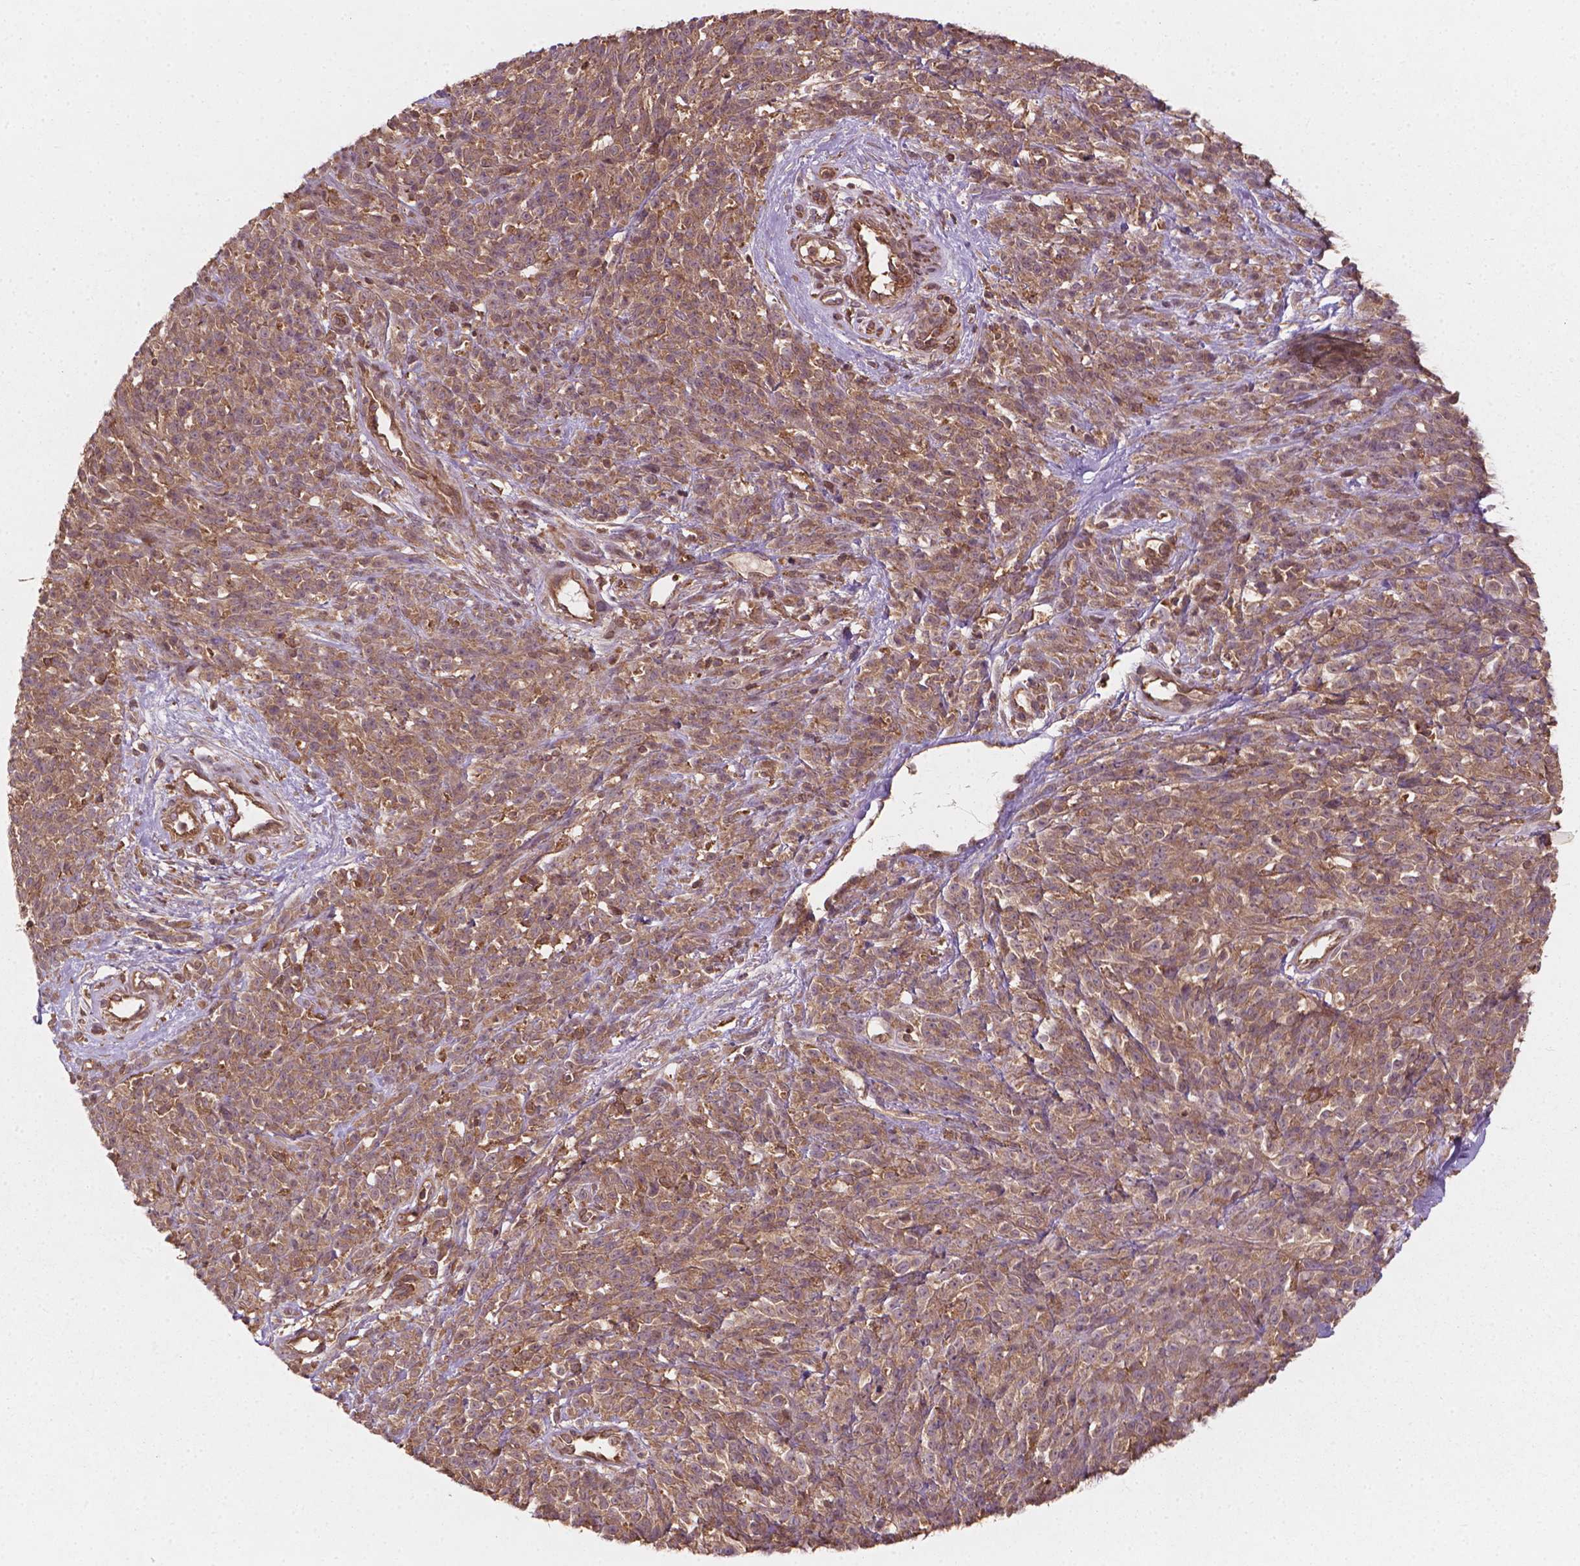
{"staining": {"intensity": "weak", "quantity": ">75%", "location": "cytoplasmic/membranous"}, "tissue": "melanoma", "cell_type": "Tumor cells", "image_type": "cancer", "snomed": [{"axis": "morphology", "description": "Malignant melanoma, NOS"}, {"axis": "topography", "description": "Skin"}, {"axis": "topography", "description": "Skin of trunk"}], "caption": "Human malignant melanoma stained with a protein marker demonstrates weak staining in tumor cells.", "gene": "CYFIP2", "patient": {"sex": "male", "age": 74}}